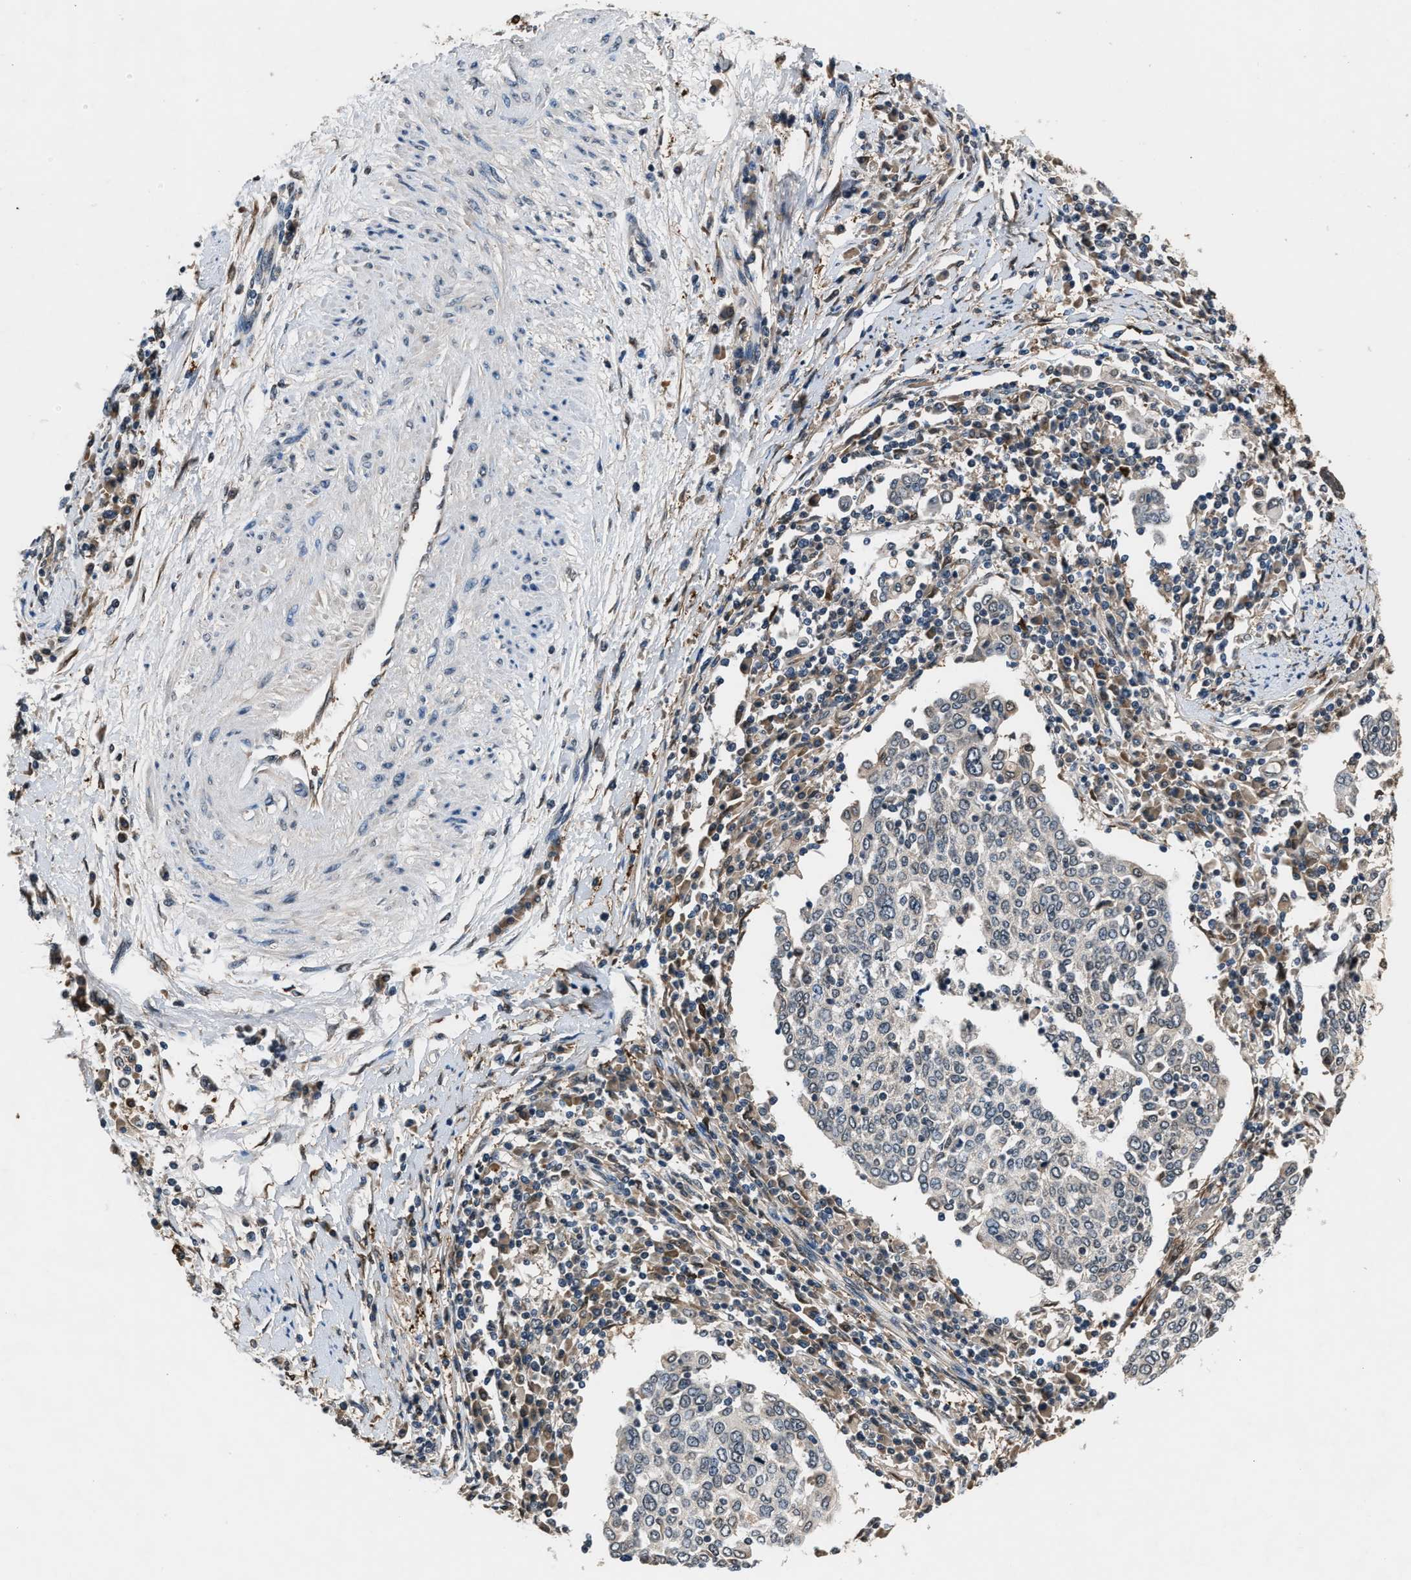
{"staining": {"intensity": "negative", "quantity": "none", "location": "none"}, "tissue": "cervical cancer", "cell_type": "Tumor cells", "image_type": "cancer", "snomed": [{"axis": "morphology", "description": "Squamous cell carcinoma, NOS"}, {"axis": "topography", "description": "Cervix"}], "caption": "Immunohistochemical staining of human squamous cell carcinoma (cervical) shows no significant positivity in tumor cells.", "gene": "TP53I3", "patient": {"sex": "female", "age": 40}}